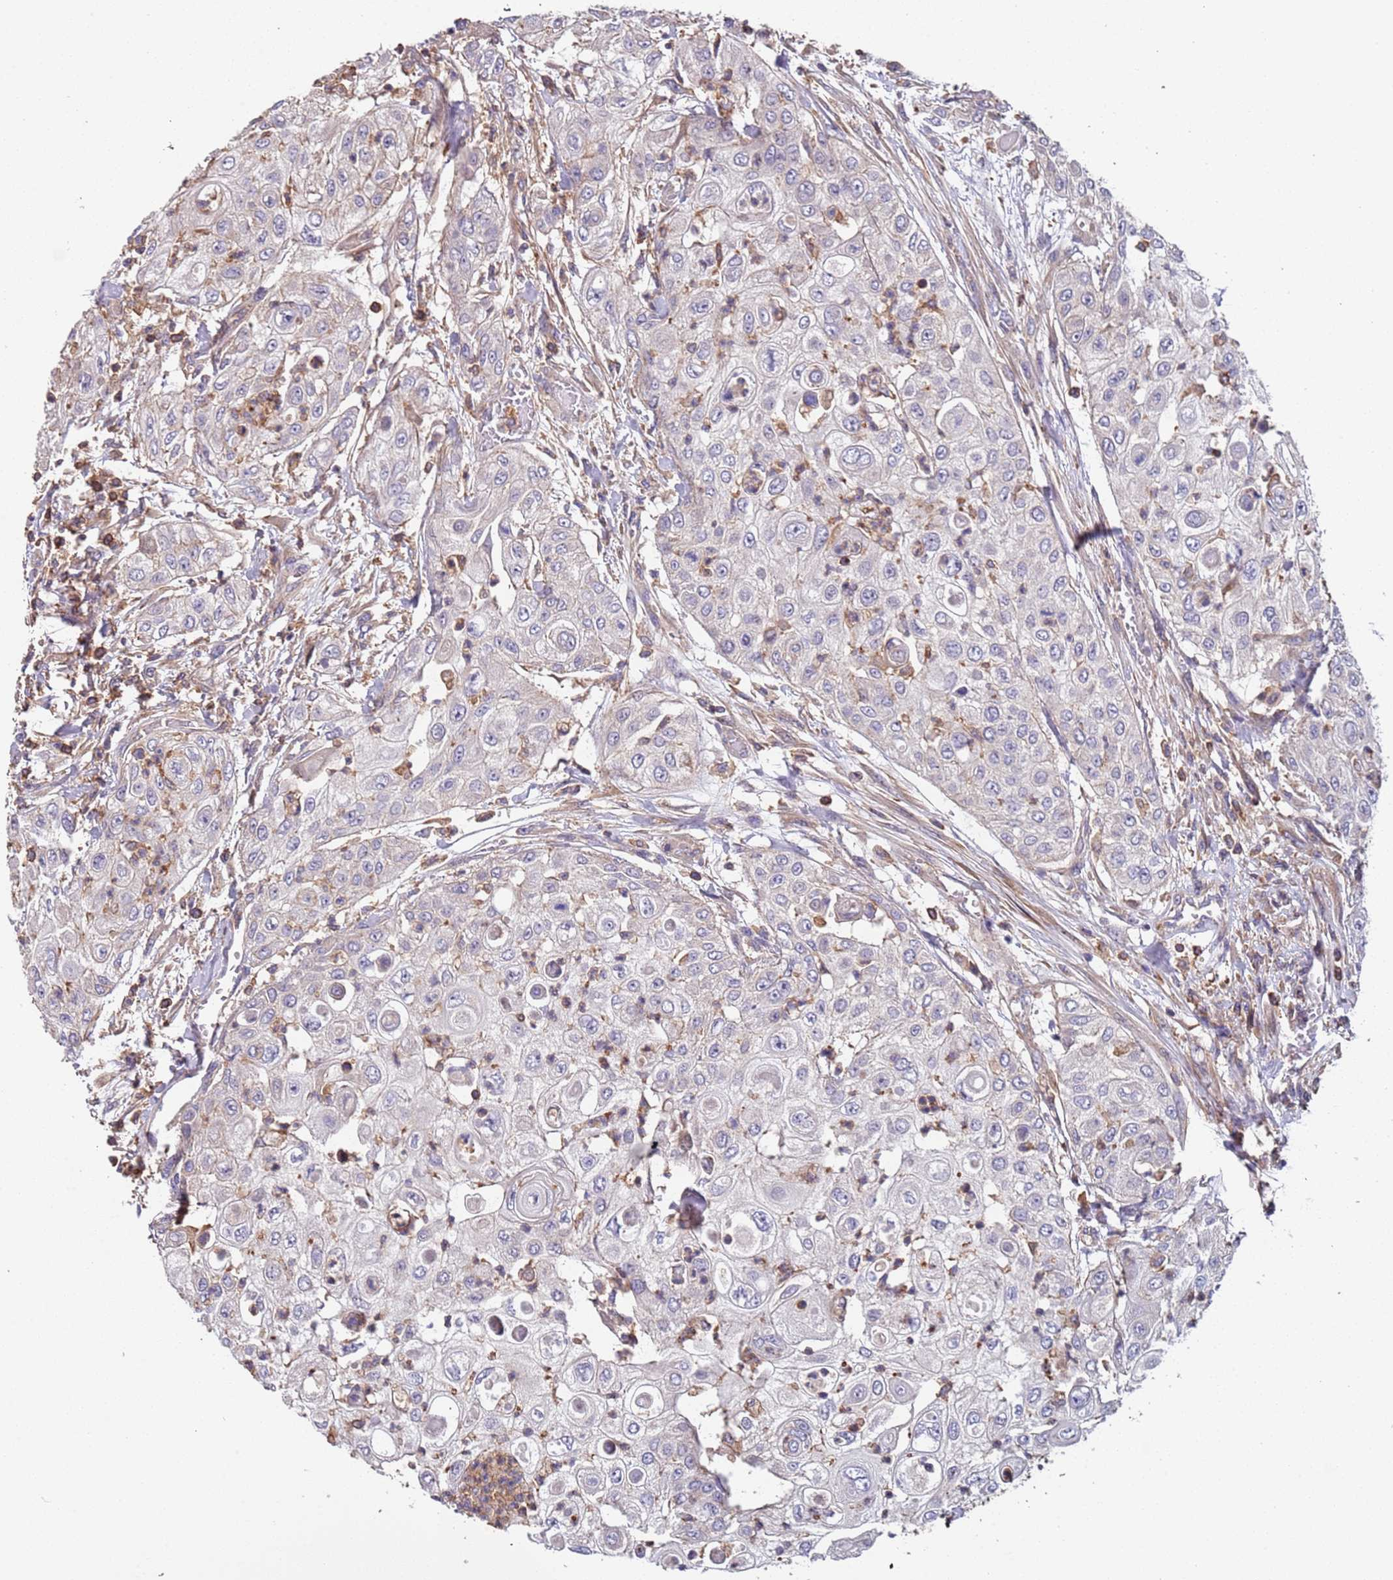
{"staining": {"intensity": "negative", "quantity": "none", "location": "none"}, "tissue": "urothelial cancer", "cell_type": "Tumor cells", "image_type": "cancer", "snomed": [{"axis": "morphology", "description": "Urothelial carcinoma, High grade"}, {"axis": "topography", "description": "Urinary bladder"}], "caption": "A high-resolution photomicrograph shows immunohistochemistry (IHC) staining of urothelial cancer, which displays no significant positivity in tumor cells.", "gene": "SYT4", "patient": {"sex": "female", "age": 79}}